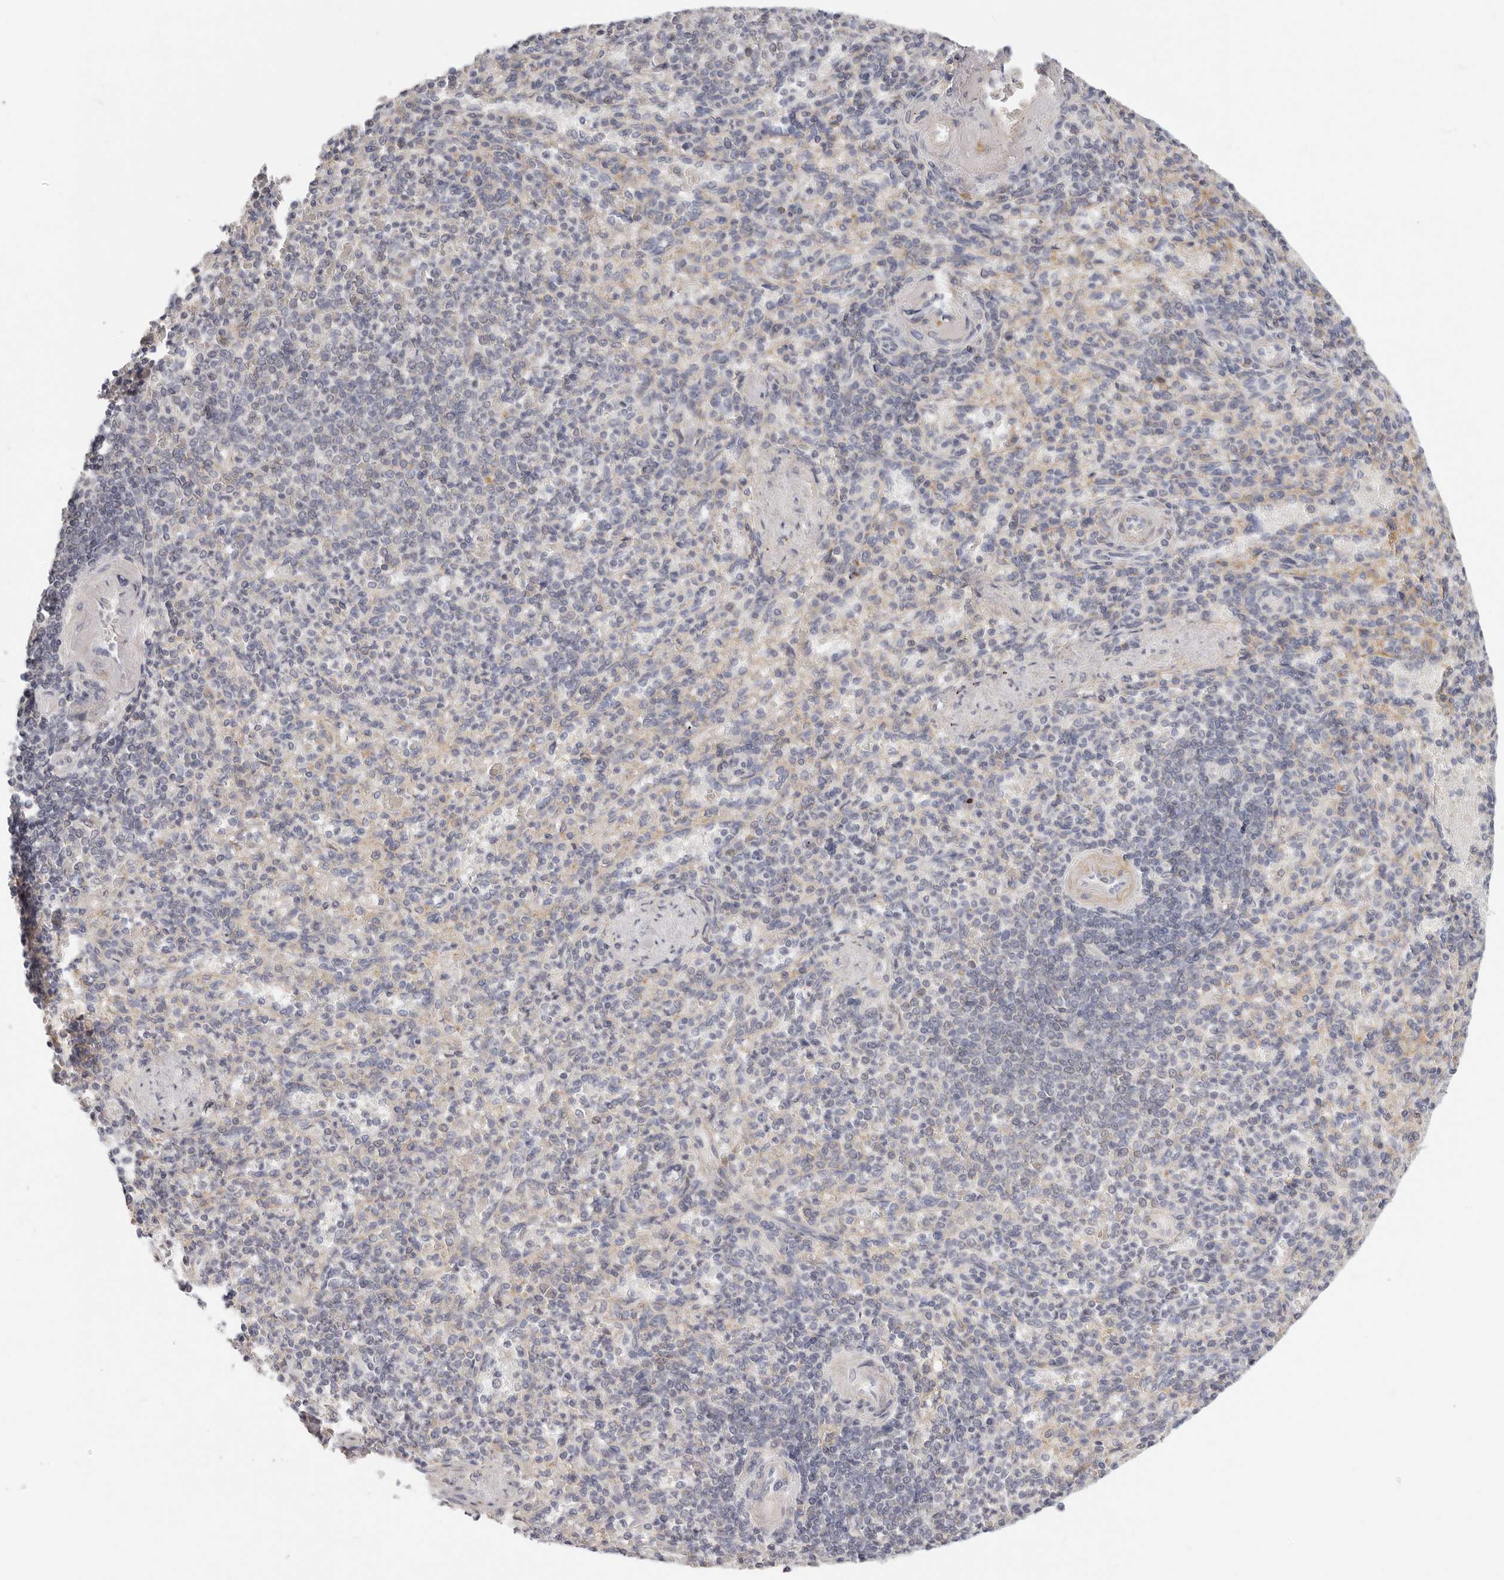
{"staining": {"intensity": "negative", "quantity": "none", "location": "none"}, "tissue": "spleen", "cell_type": "Cells in red pulp", "image_type": "normal", "snomed": [{"axis": "morphology", "description": "Normal tissue, NOS"}, {"axis": "topography", "description": "Spleen"}], "caption": "Photomicrograph shows no significant protein positivity in cells in red pulp of normal spleen.", "gene": "TFB2M", "patient": {"sex": "female", "age": 74}}